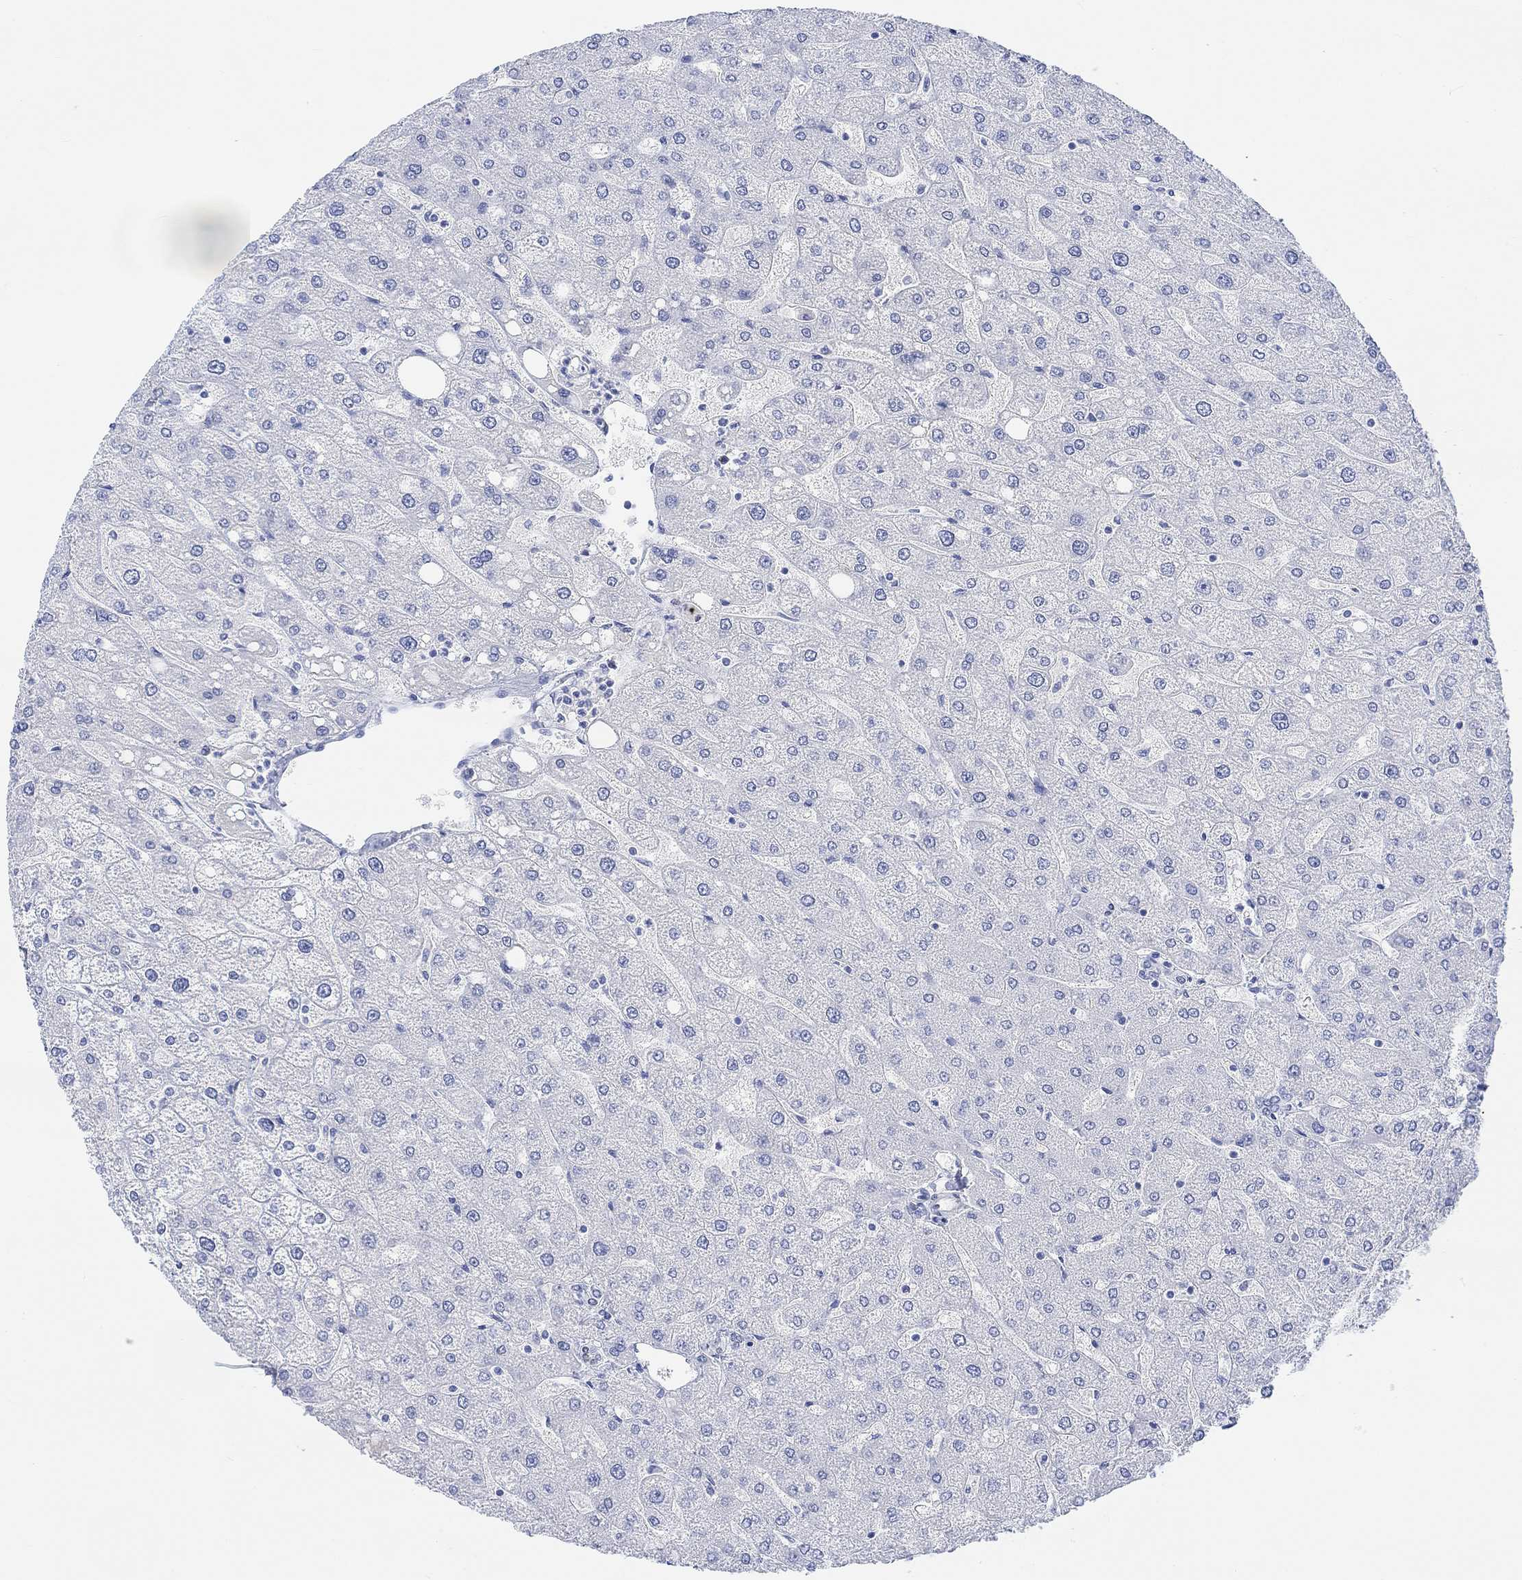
{"staining": {"intensity": "negative", "quantity": "none", "location": "none"}, "tissue": "liver", "cell_type": "Cholangiocytes", "image_type": "normal", "snomed": [{"axis": "morphology", "description": "Normal tissue, NOS"}, {"axis": "topography", "description": "Liver"}], "caption": "High power microscopy image of an immunohistochemistry image of normal liver, revealing no significant staining in cholangiocytes.", "gene": "TPPP3", "patient": {"sex": "male", "age": 67}}